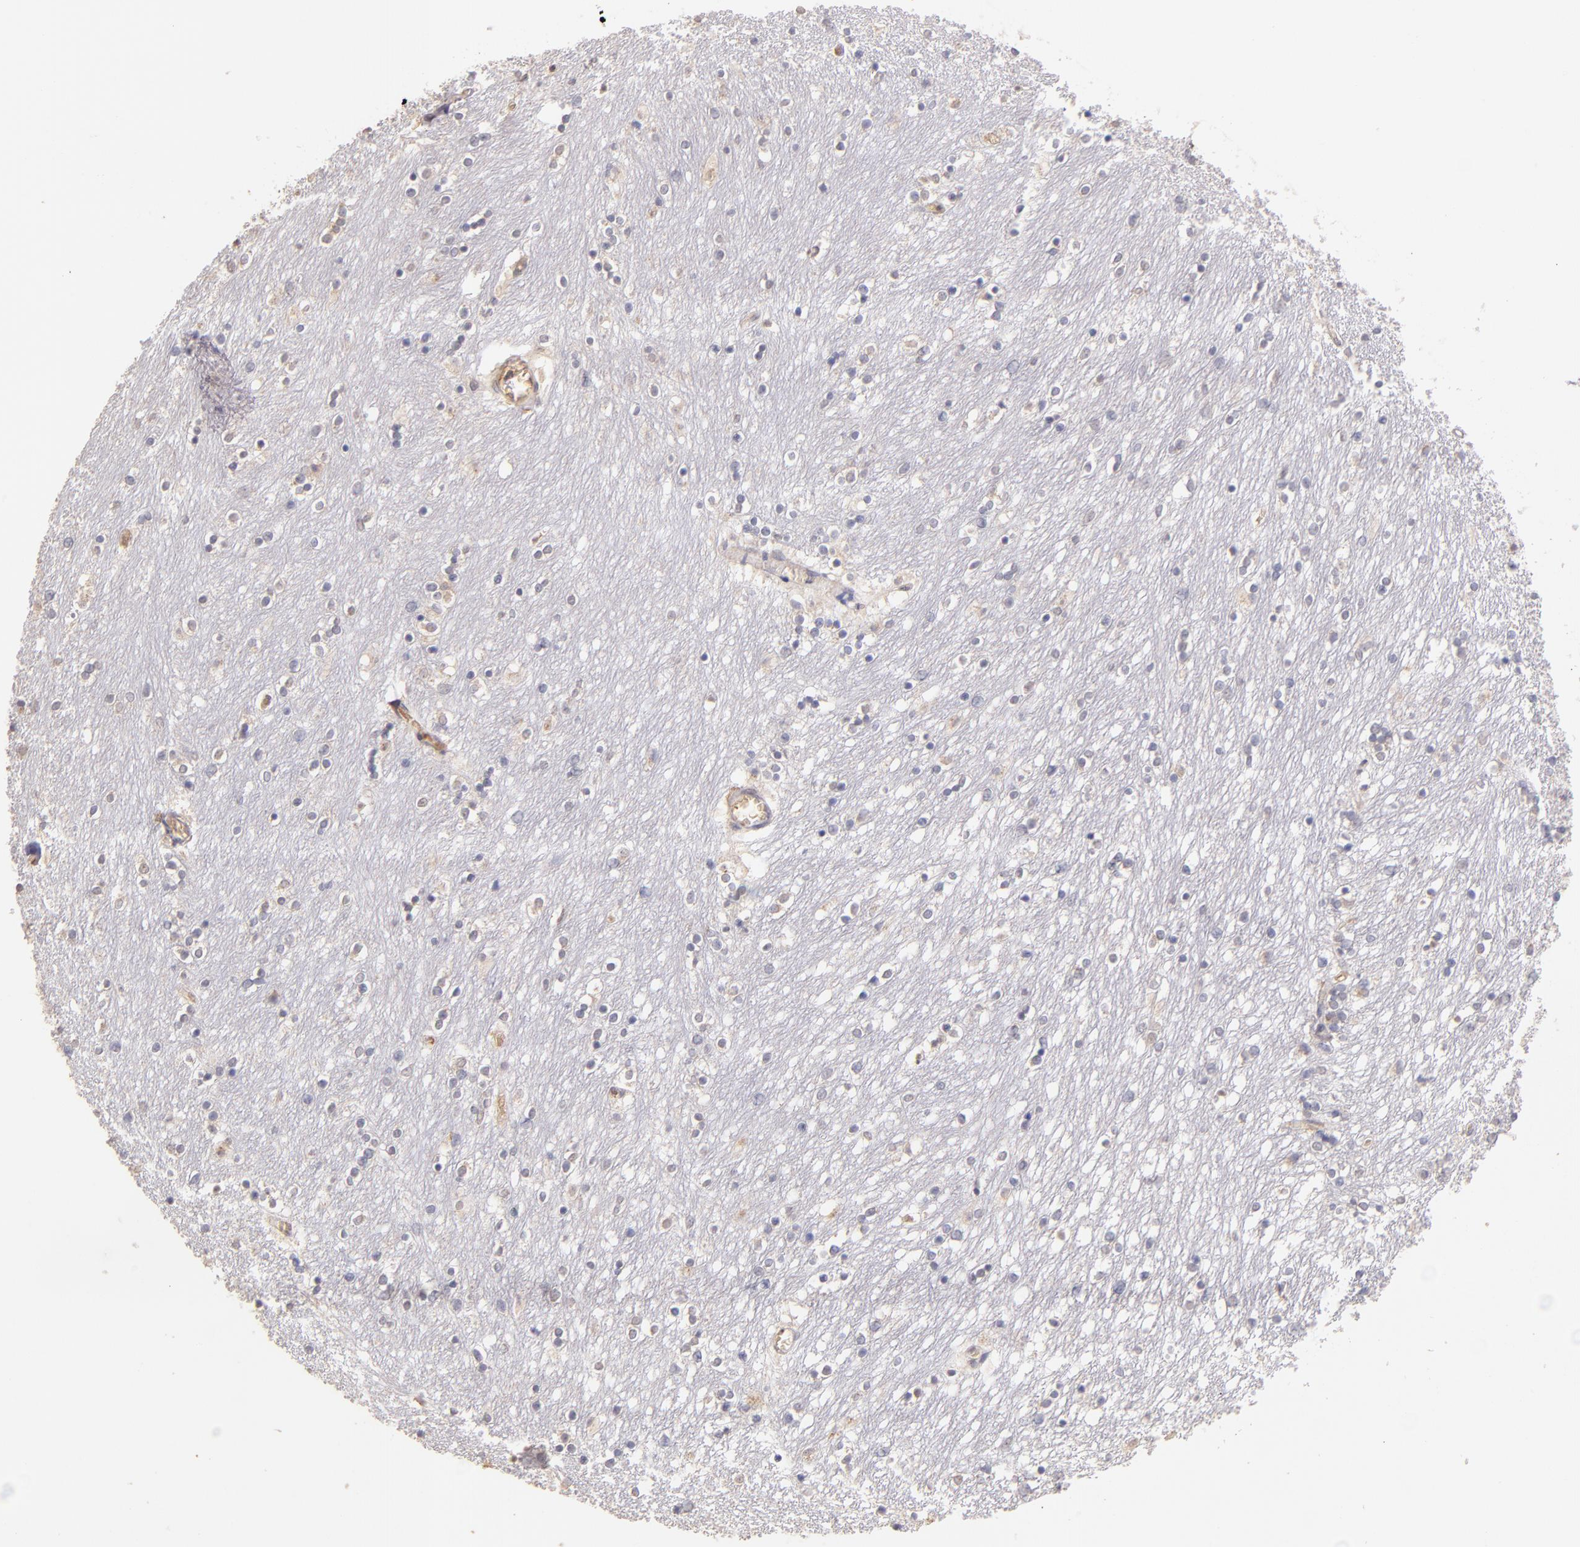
{"staining": {"intensity": "negative", "quantity": "none", "location": "none"}, "tissue": "caudate", "cell_type": "Glial cells", "image_type": "normal", "snomed": [{"axis": "morphology", "description": "Normal tissue, NOS"}, {"axis": "topography", "description": "Lateral ventricle wall"}], "caption": "This is an immunohistochemistry photomicrograph of benign human caudate. There is no staining in glial cells.", "gene": "SERPINC1", "patient": {"sex": "female", "age": 54}}